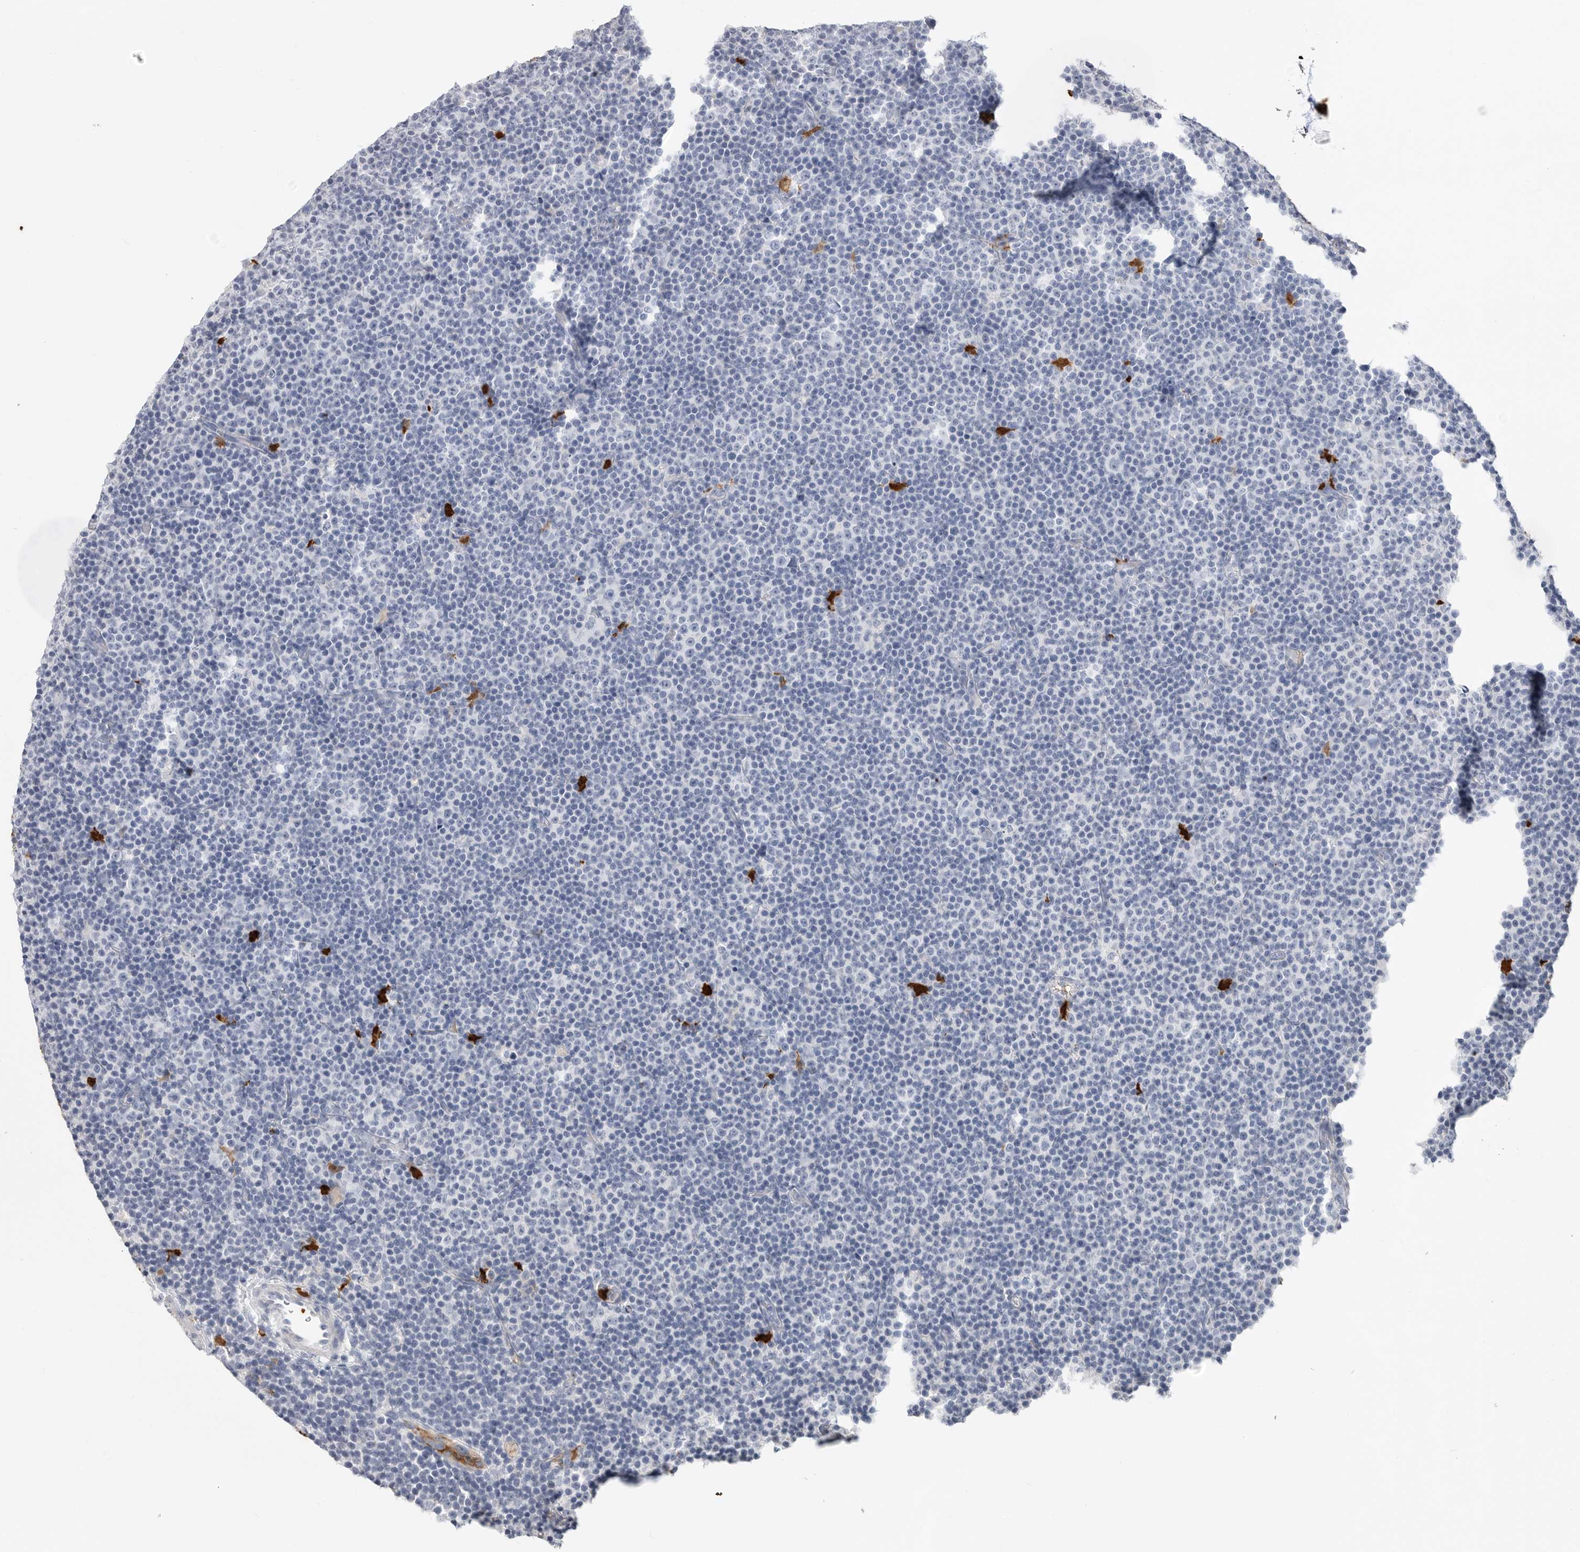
{"staining": {"intensity": "negative", "quantity": "none", "location": "none"}, "tissue": "lymphoma", "cell_type": "Tumor cells", "image_type": "cancer", "snomed": [{"axis": "morphology", "description": "Malignant lymphoma, non-Hodgkin's type, Low grade"}, {"axis": "topography", "description": "Lymph node"}], "caption": "An image of human lymphoma is negative for staining in tumor cells.", "gene": "CYB561D1", "patient": {"sex": "female", "age": 67}}